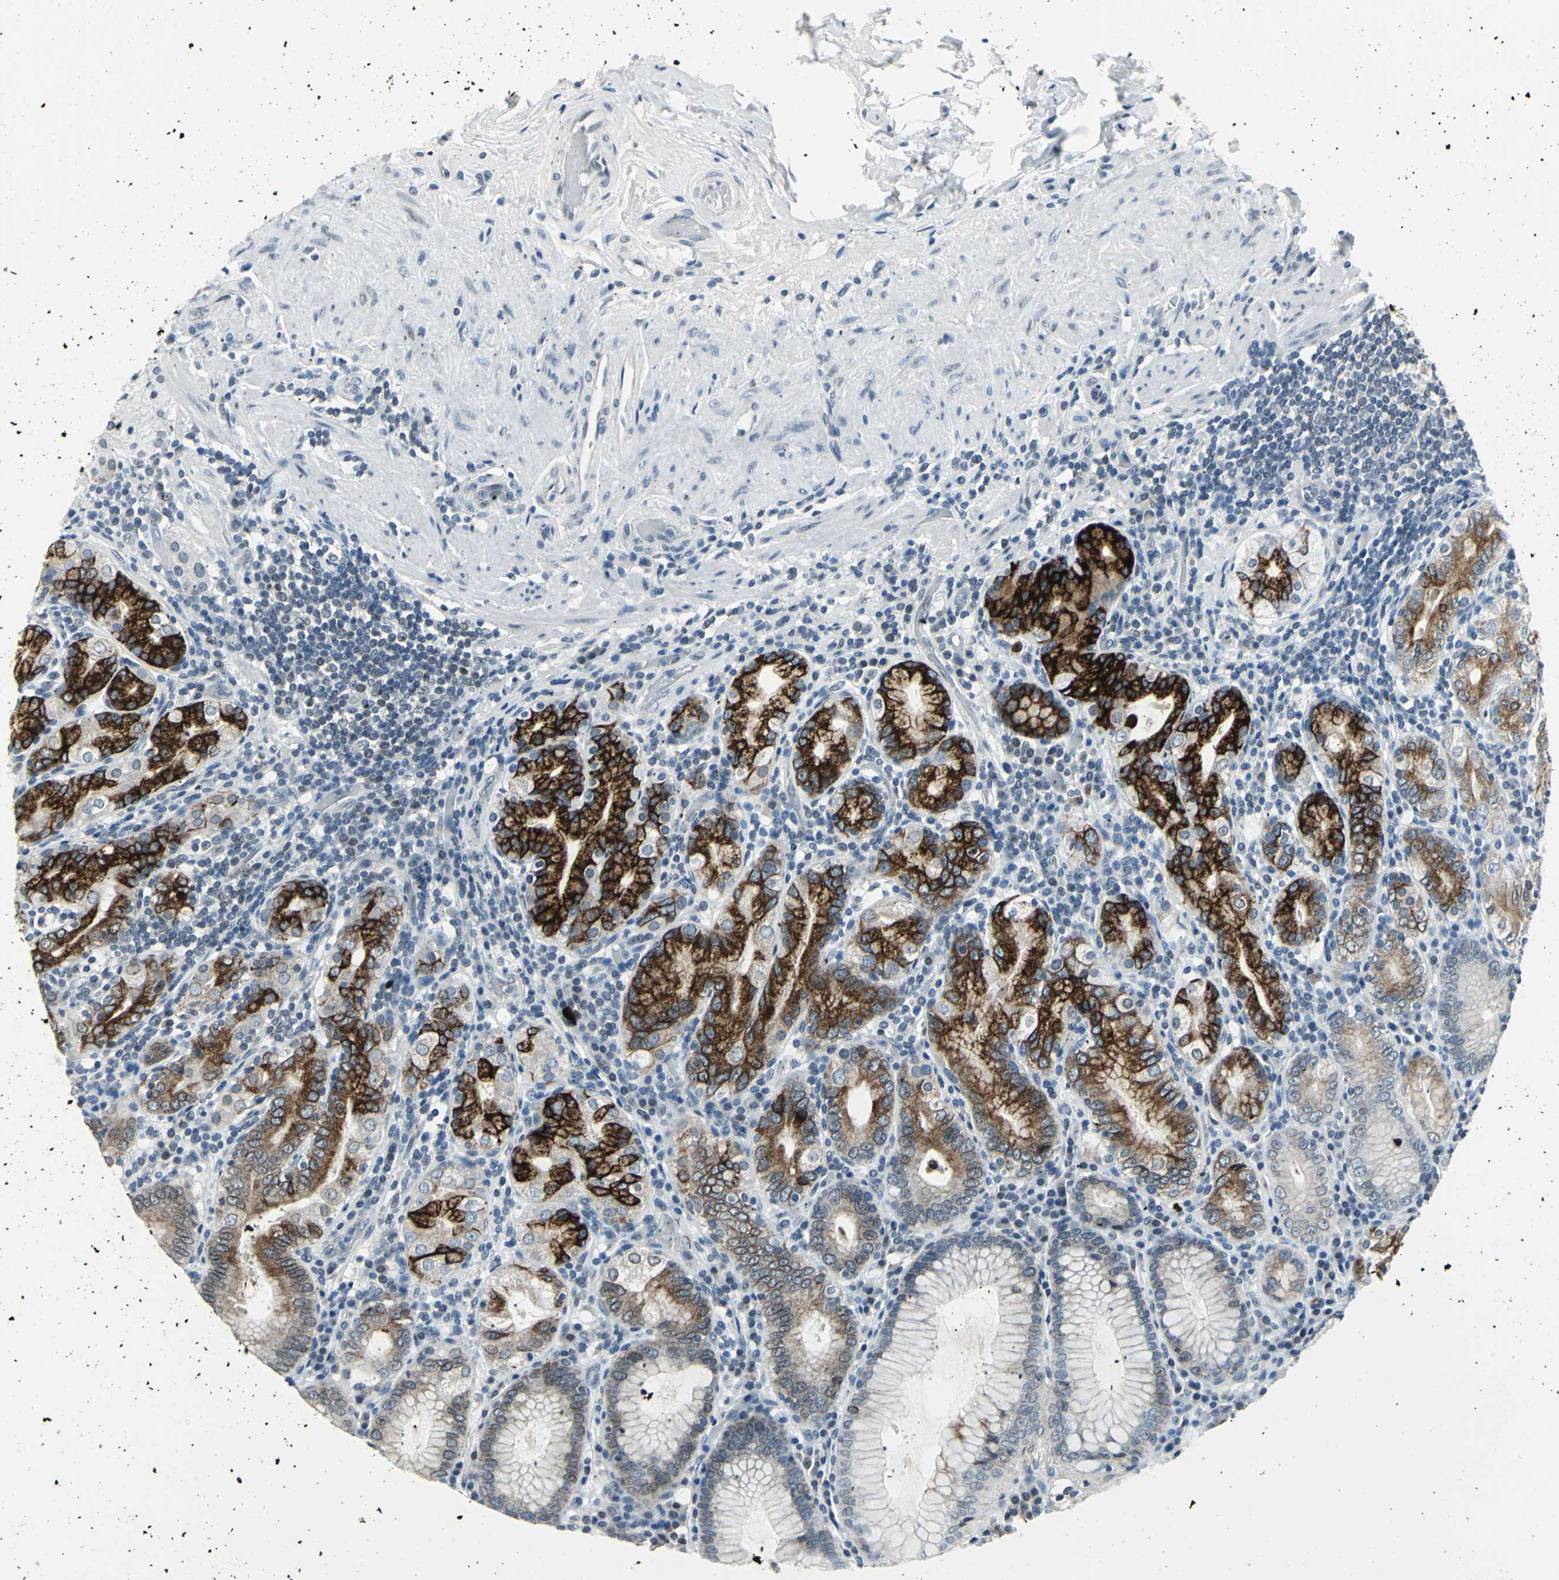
{"staining": {"intensity": "strong", "quantity": ">75%", "location": "cytoplasmic/membranous"}, "tissue": "stomach", "cell_type": "Glandular cells", "image_type": "normal", "snomed": [{"axis": "morphology", "description": "Normal tissue, NOS"}, {"axis": "topography", "description": "Stomach, lower"}], "caption": "This is an image of IHC staining of unremarkable stomach, which shows strong positivity in the cytoplasmic/membranous of glandular cells.", "gene": "SNUPN", "patient": {"sex": "female", "age": 76}}